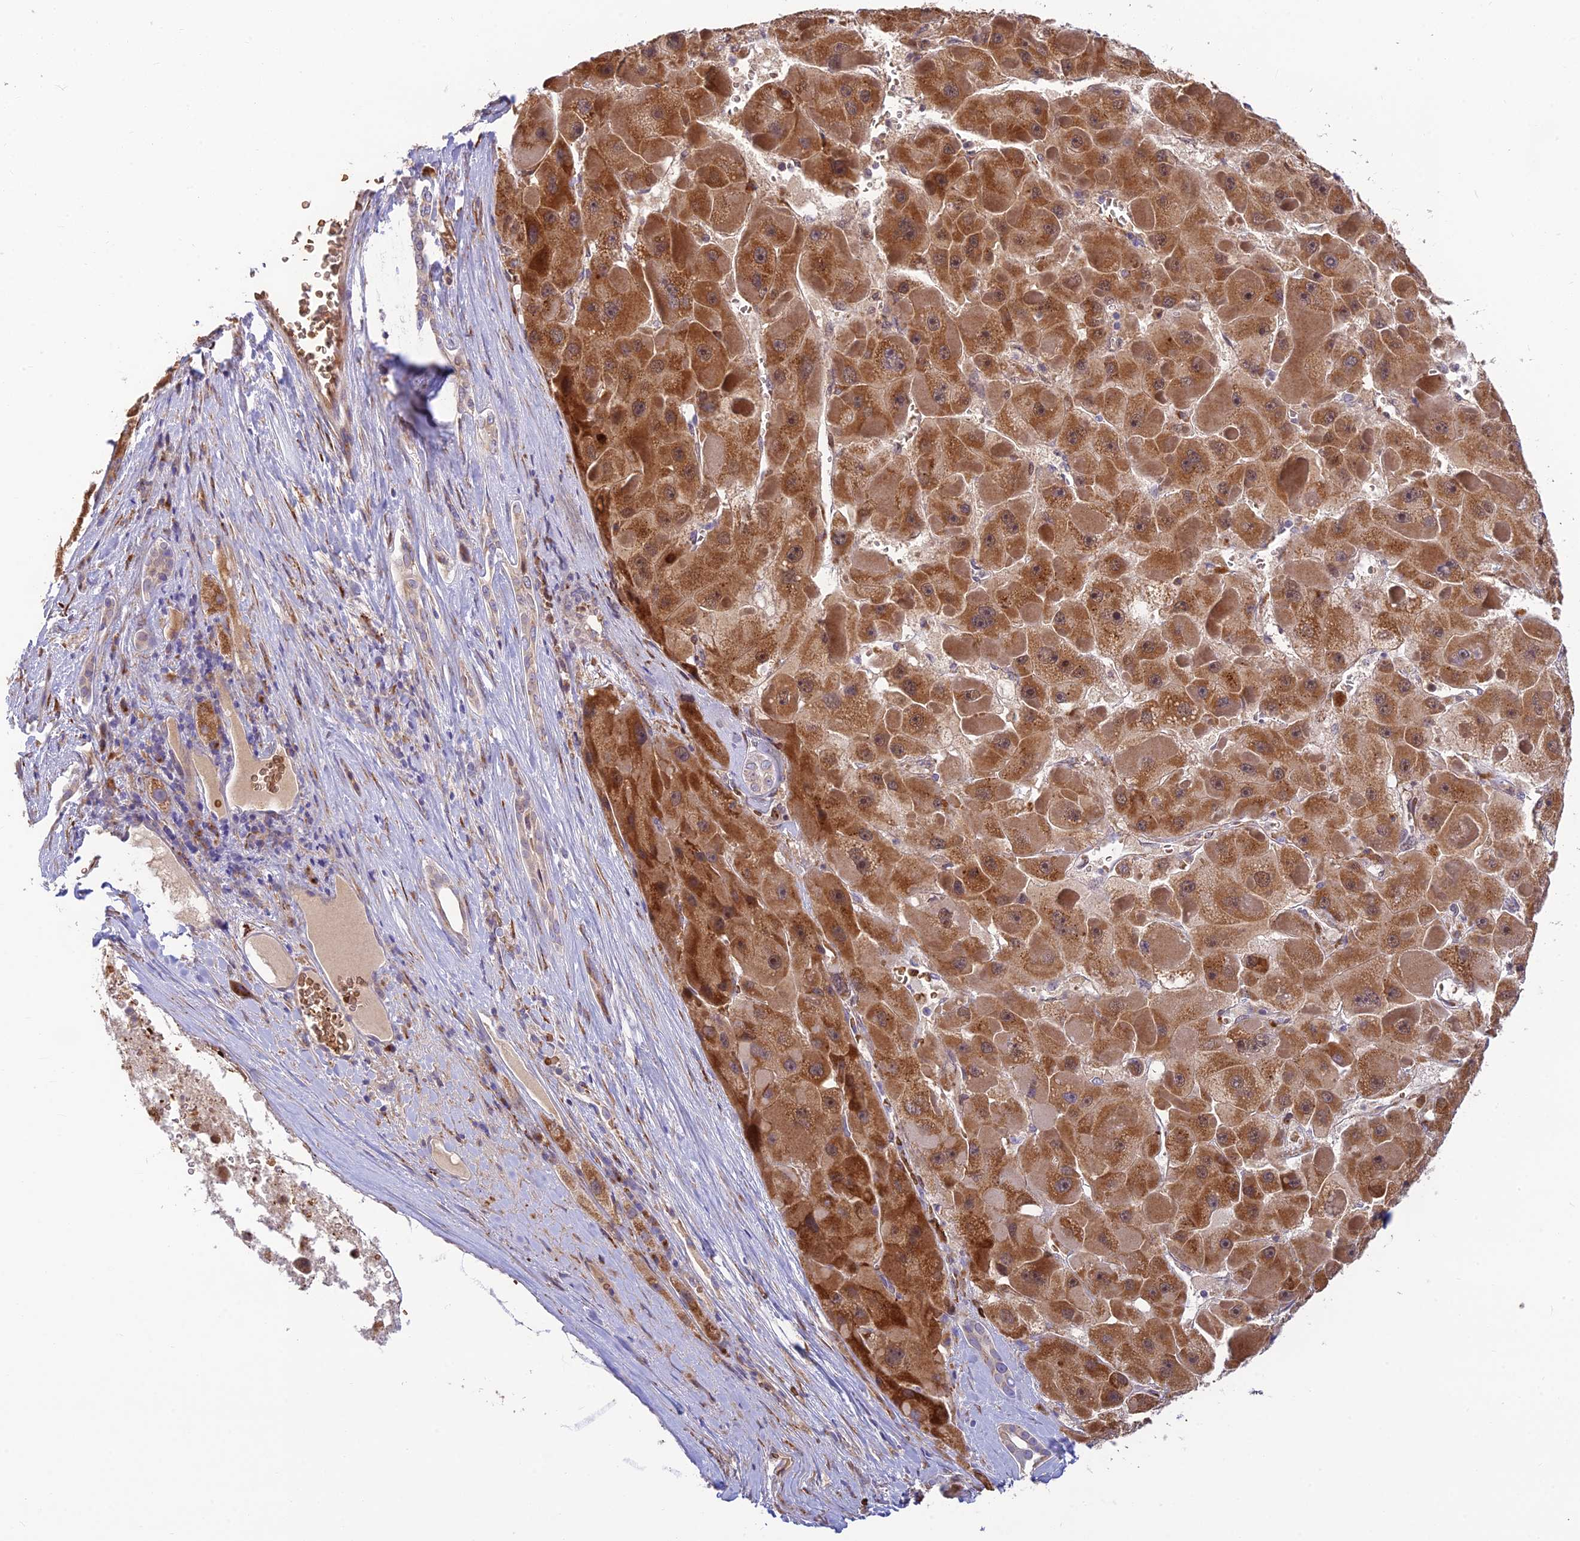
{"staining": {"intensity": "moderate", "quantity": ">75%", "location": "cytoplasmic/membranous"}, "tissue": "liver cancer", "cell_type": "Tumor cells", "image_type": "cancer", "snomed": [{"axis": "morphology", "description": "Carcinoma, Hepatocellular, NOS"}, {"axis": "topography", "description": "Liver"}], "caption": "This photomicrograph shows liver cancer stained with immunohistochemistry to label a protein in brown. The cytoplasmic/membranous of tumor cells show moderate positivity for the protein. Nuclei are counter-stained blue.", "gene": "UFSP2", "patient": {"sex": "female", "age": 73}}